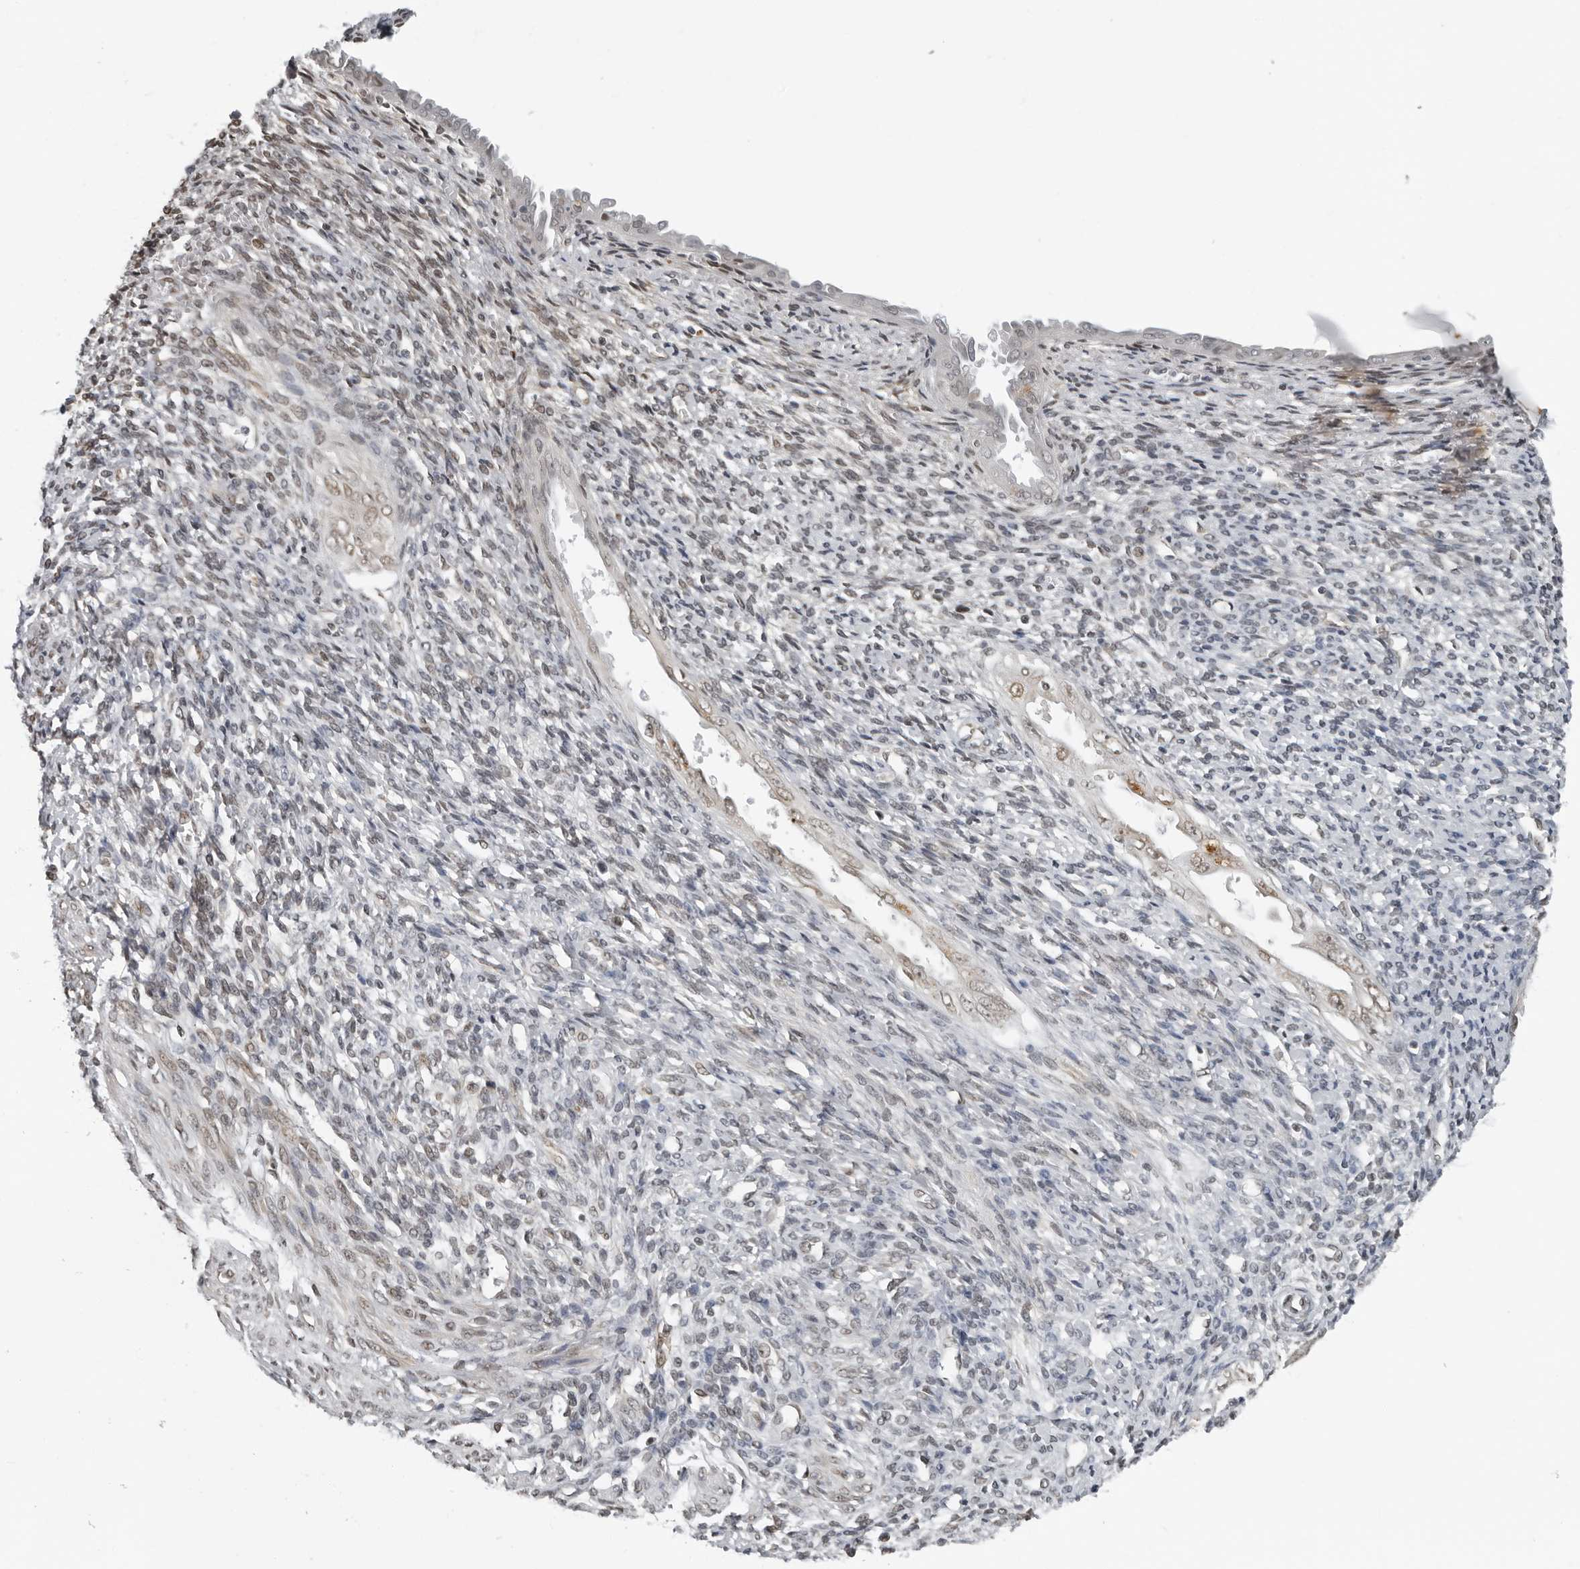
{"staining": {"intensity": "negative", "quantity": "none", "location": "none"}, "tissue": "endometrium", "cell_type": "Cells in endometrial stroma", "image_type": "normal", "snomed": [{"axis": "morphology", "description": "Normal tissue, NOS"}, {"axis": "topography", "description": "Endometrium"}], "caption": "A high-resolution photomicrograph shows immunohistochemistry (IHC) staining of benign endometrium, which reveals no significant positivity in cells in endometrial stroma. (DAB (3,3'-diaminobenzidine) IHC with hematoxylin counter stain).", "gene": "MAF", "patient": {"sex": "female", "age": 66}}